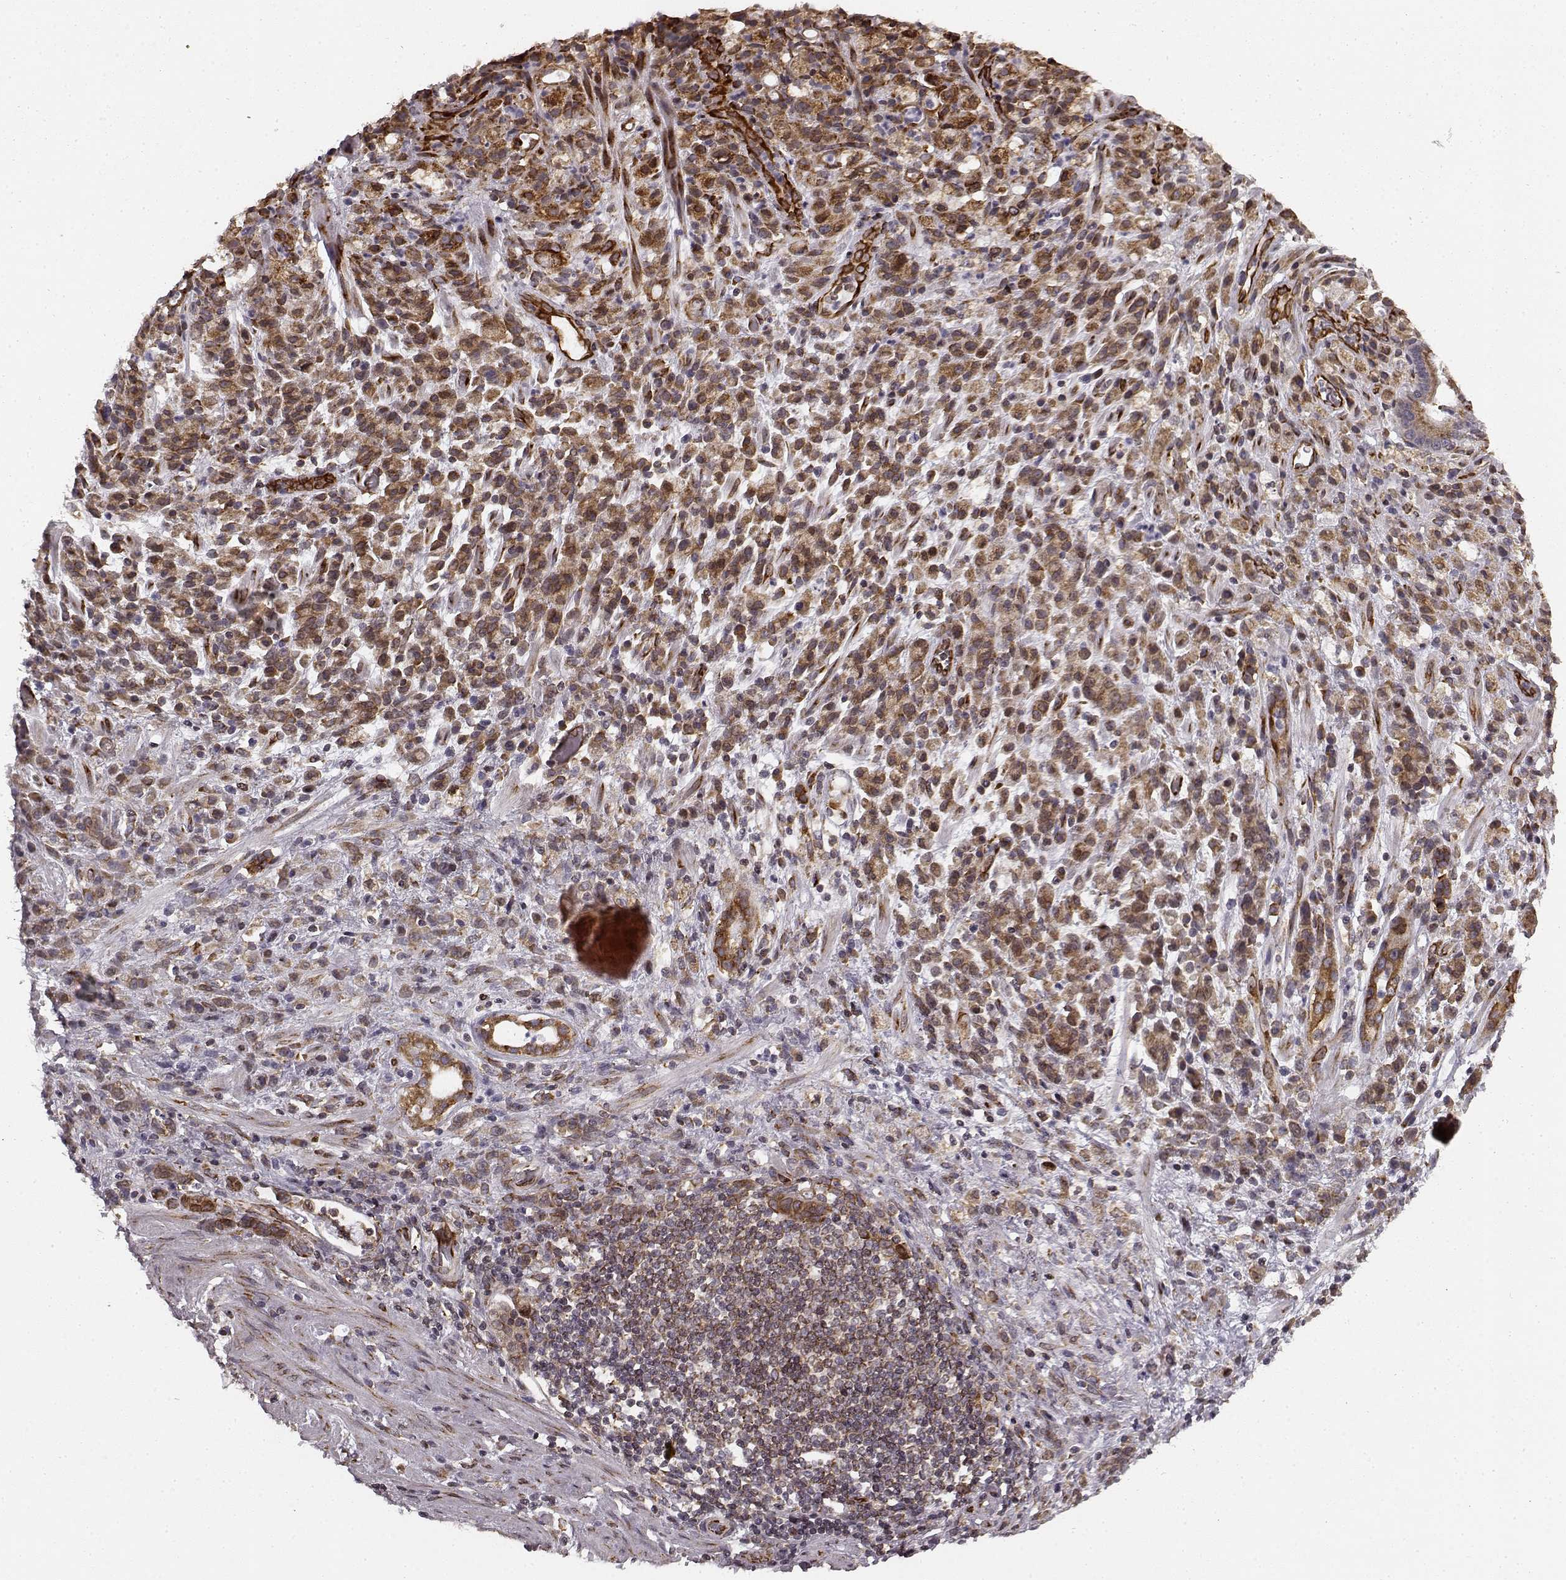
{"staining": {"intensity": "strong", "quantity": ">75%", "location": "cytoplasmic/membranous"}, "tissue": "stomach cancer", "cell_type": "Tumor cells", "image_type": "cancer", "snomed": [{"axis": "morphology", "description": "Adenocarcinoma, NOS"}, {"axis": "topography", "description": "Stomach"}], "caption": "Stomach cancer tissue shows strong cytoplasmic/membranous staining in about >75% of tumor cells", "gene": "TMEM14A", "patient": {"sex": "female", "age": 60}}